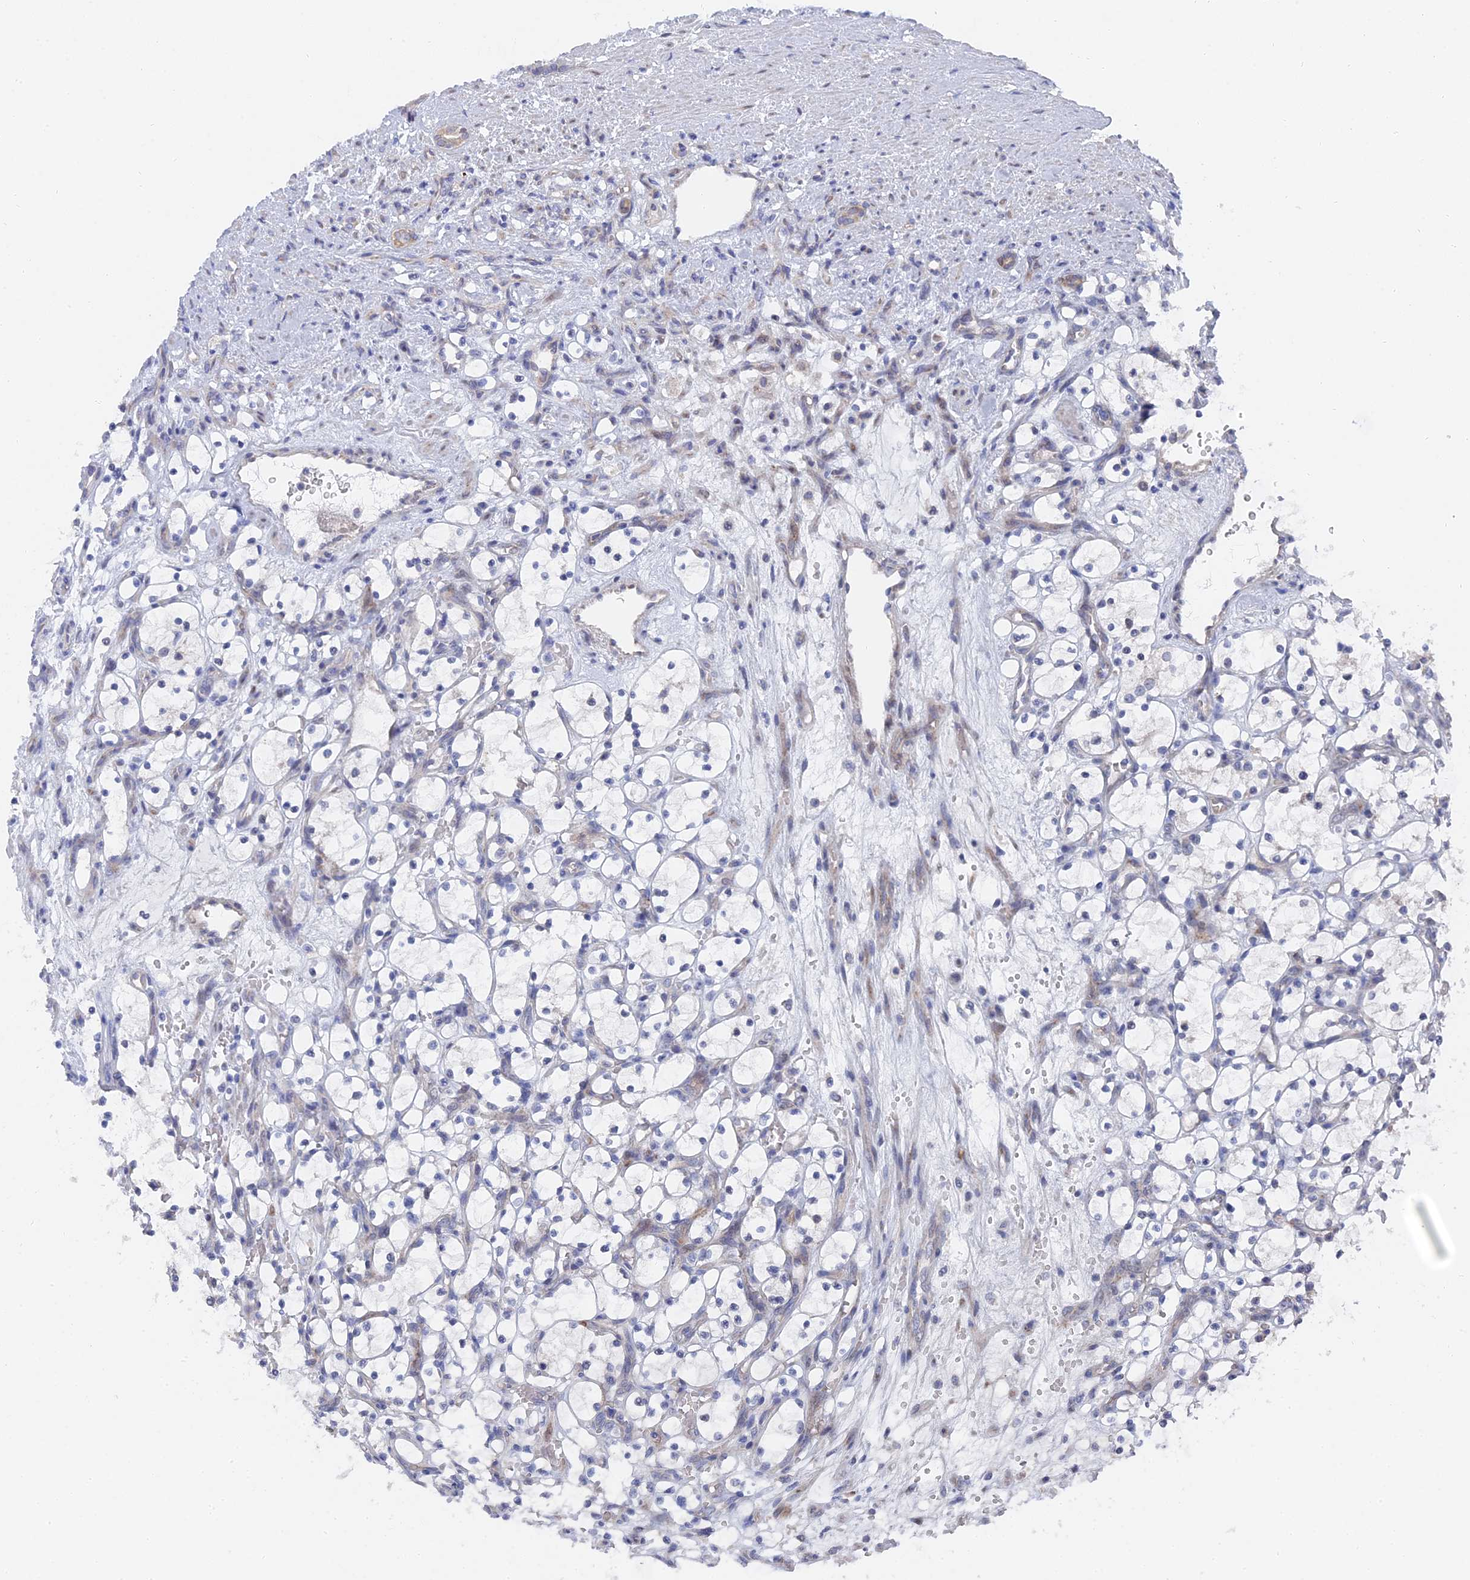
{"staining": {"intensity": "negative", "quantity": "none", "location": "none"}, "tissue": "renal cancer", "cell_type": "Tumor cells", "image_type": "cancer", "snomed": [{"axis": "morphology", "description": "Adenocarcinoma, NOS"}, {"axis": "topography", "description": "Kidney"}], "caption": "Renal cancer stained for a protein using immunohistochemistry (IHC) demonstrates no staining tumor cells.", "gene": "TMEM161A", "patient": {"sex": "female", "age": 69}}